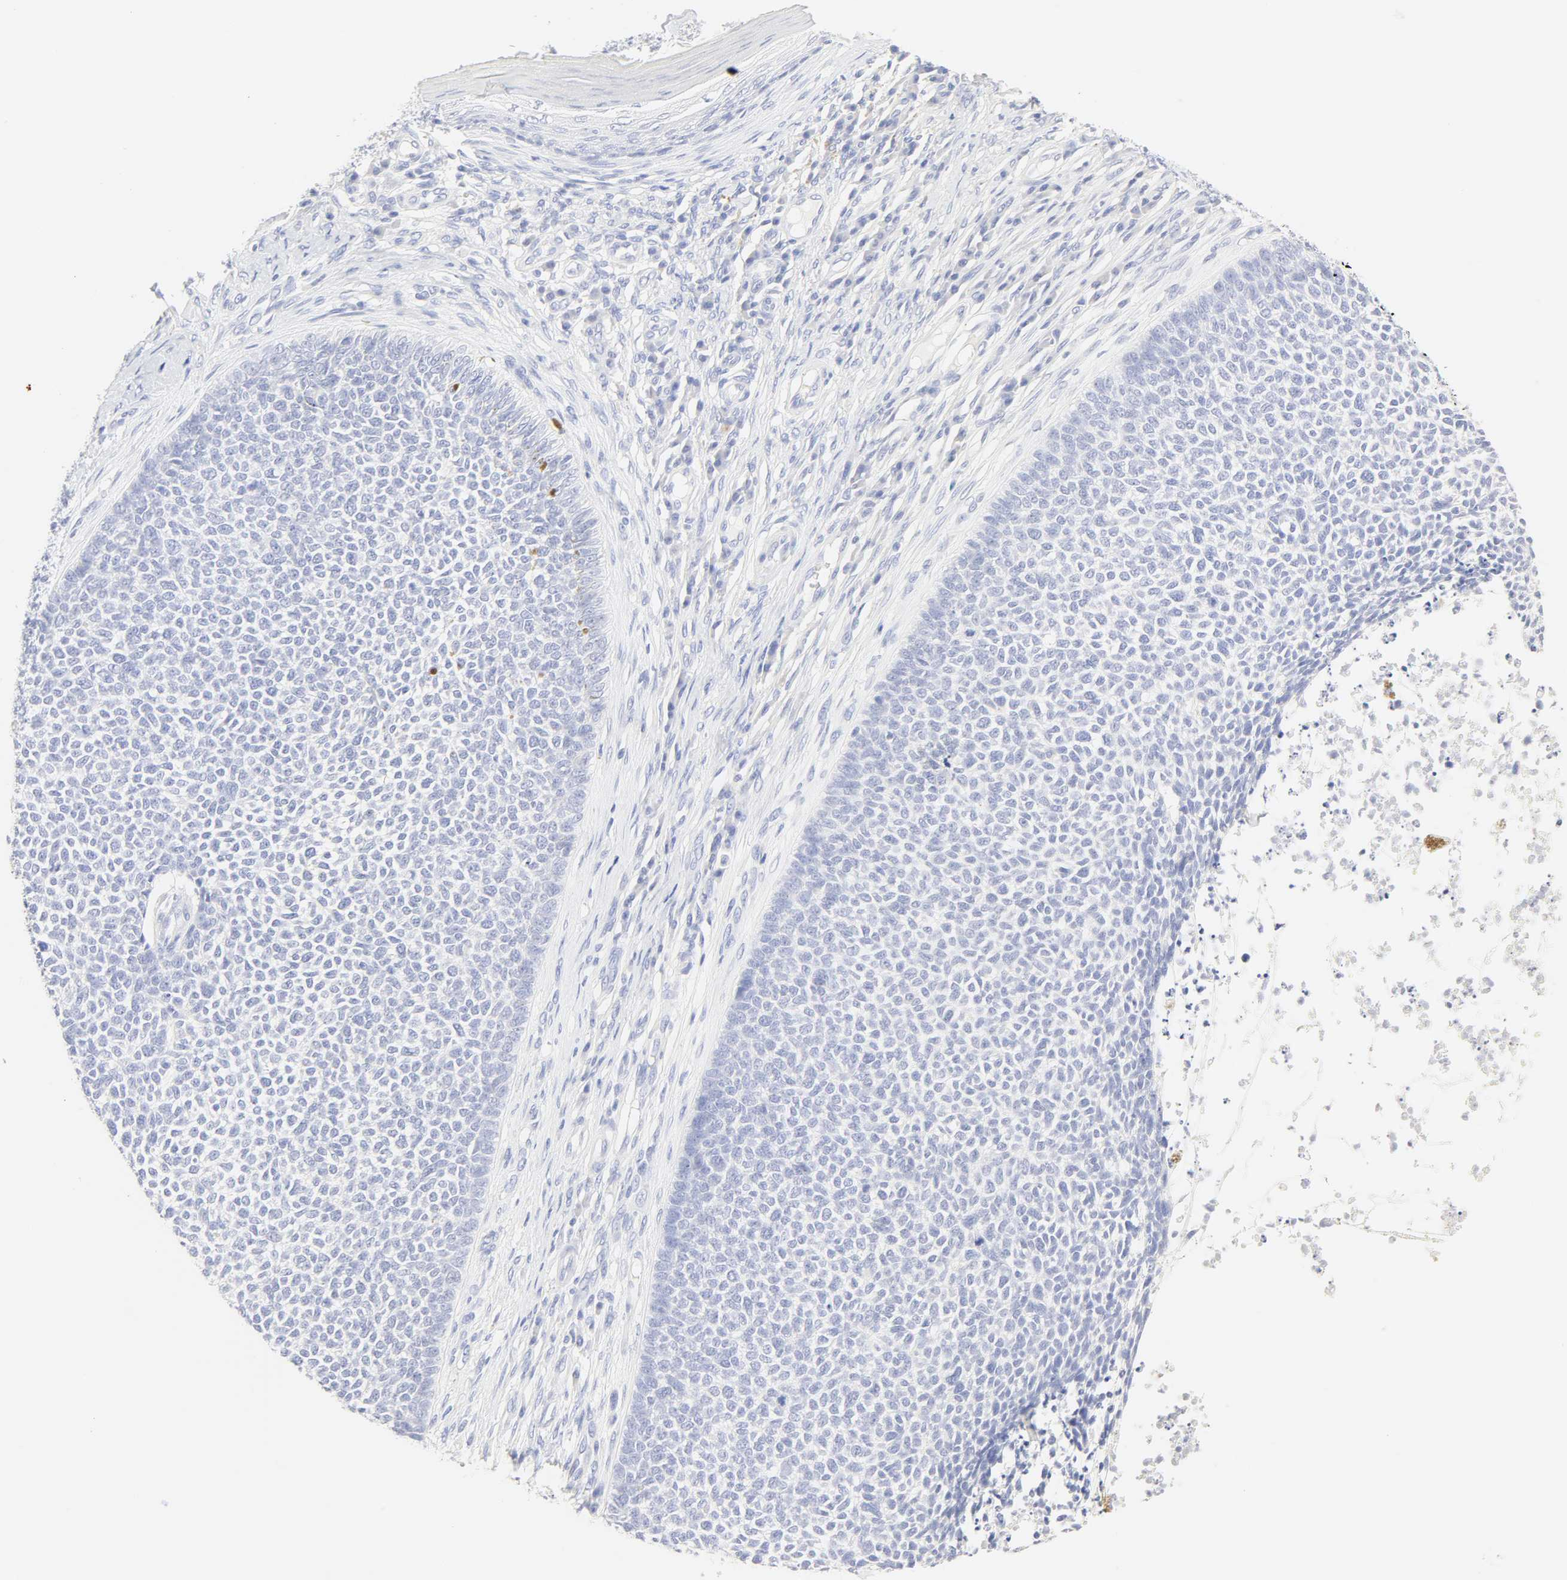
{"staining": {"intensity": "negative", "quantity": "none", "location": "none"}, "tissue": "skin cancer", "cell_type": "Tumor cells", "image_type": "cancer", "snomed": [{"axis": "morphology", "description": "Basal cell carcinoma"}, {"axis": "topography", "description": "Skin"}], "caption": "Basal cell carcinoma (skin) was stained to show a protein in brown. There is no significant positivity in tumor cells.", "gene": "SLCO1B3", "patient": {"sex": "female", "age": 84}}